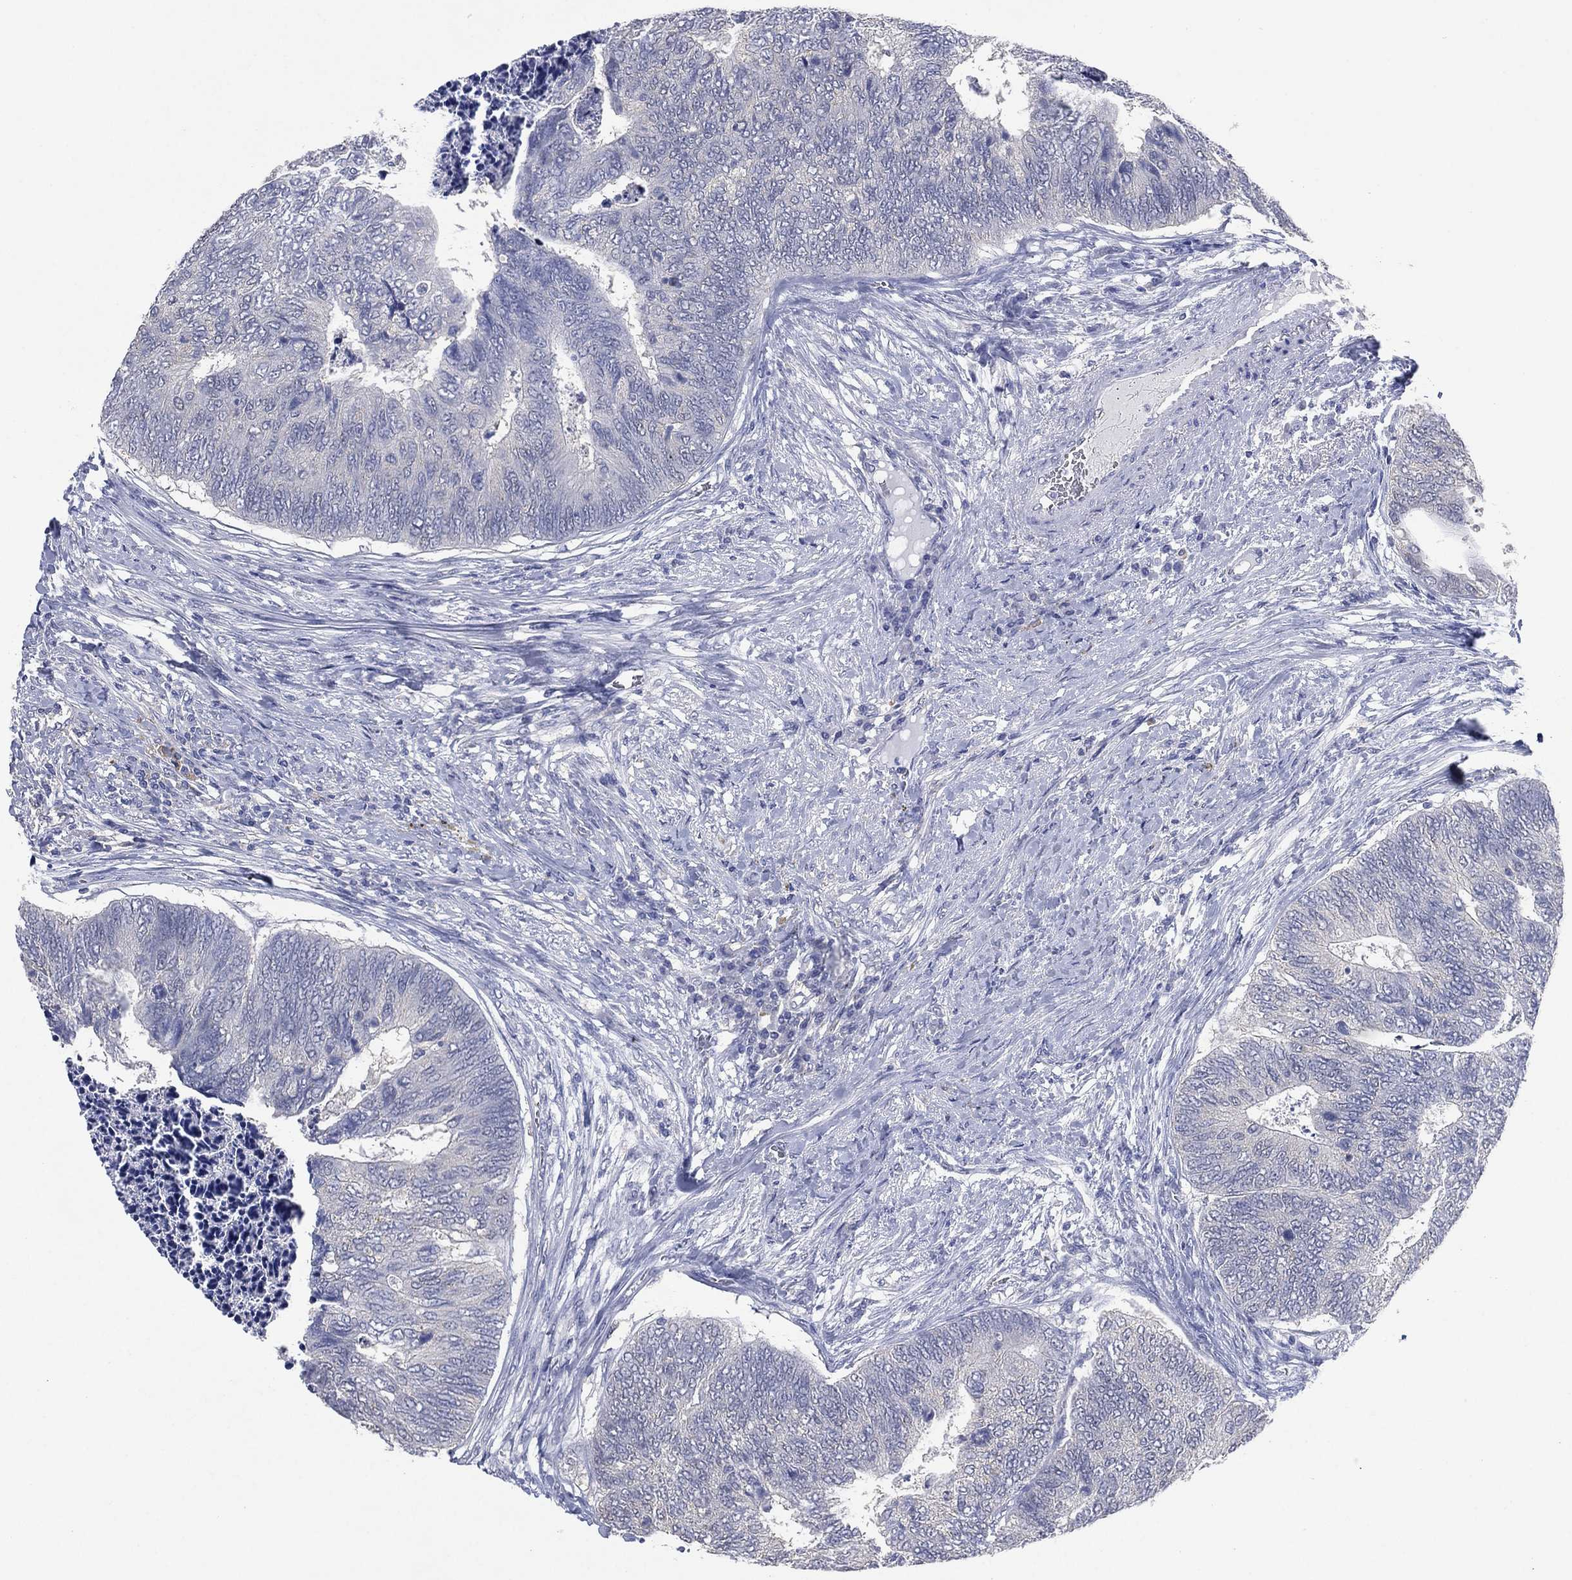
{"staining": {"intensity": "negative", "quantity": "none", "location": "none"}, "tissue": "colorectal cancer", "cell_type": "Tumor cells", "image_type": "cancer", "snomed": [{"axis": "morphology", "description": "Adenocarcinoma, NOS"}, {"axis": "topography", "description": "Colon"}], "caption": "Immunohistochemistry histopathology image of neoplastic tissue: colorectal cancer (adenocarcinoma) stained with DAB displays no significant protein staining in tumor cells.", "gene": "FSCN2", "patient": {"sex": "female", "age": 67}}